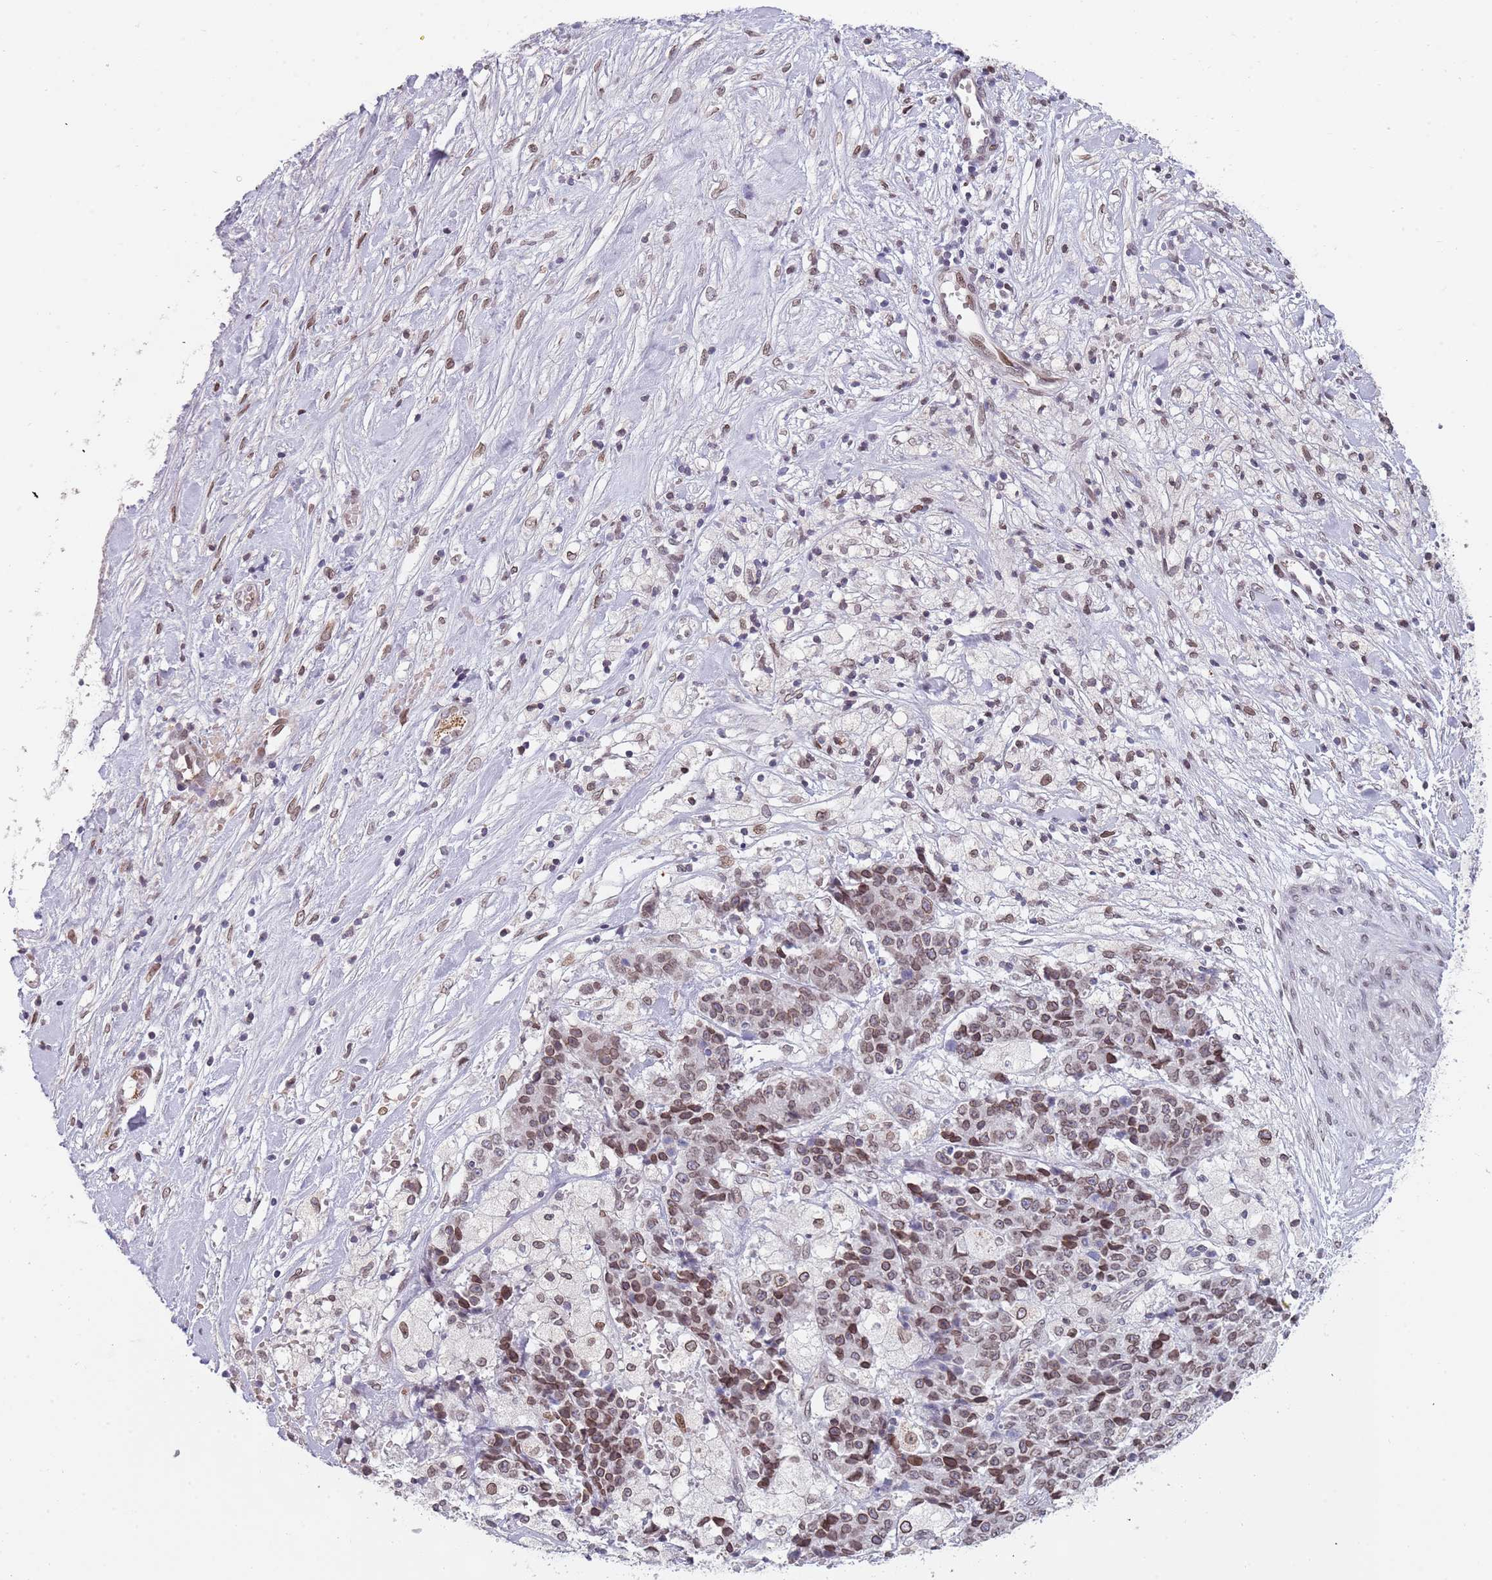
{"staining": {"intensity": "moderate", "quantity": ">75%", "location": "nuclear"}, "tissue": "ovarian cancer", "cell_type": "Tumor cells", "image_type": "cancer", "snomed": [{"axis": "morphology", "description": "Carcinoma, endometroid"}, {"axis": "topography", "description": "Ovary"}], "caption": "IHC photomicrograph of endometroid carcinoma (ovarian) stained for a protein (brown), which exhibits medium levels of moderate nuclear positivity in approximately >75% of tumor cells.", "gene": "KLHDC2", "patient": {"sex": "female", "age": 42}}